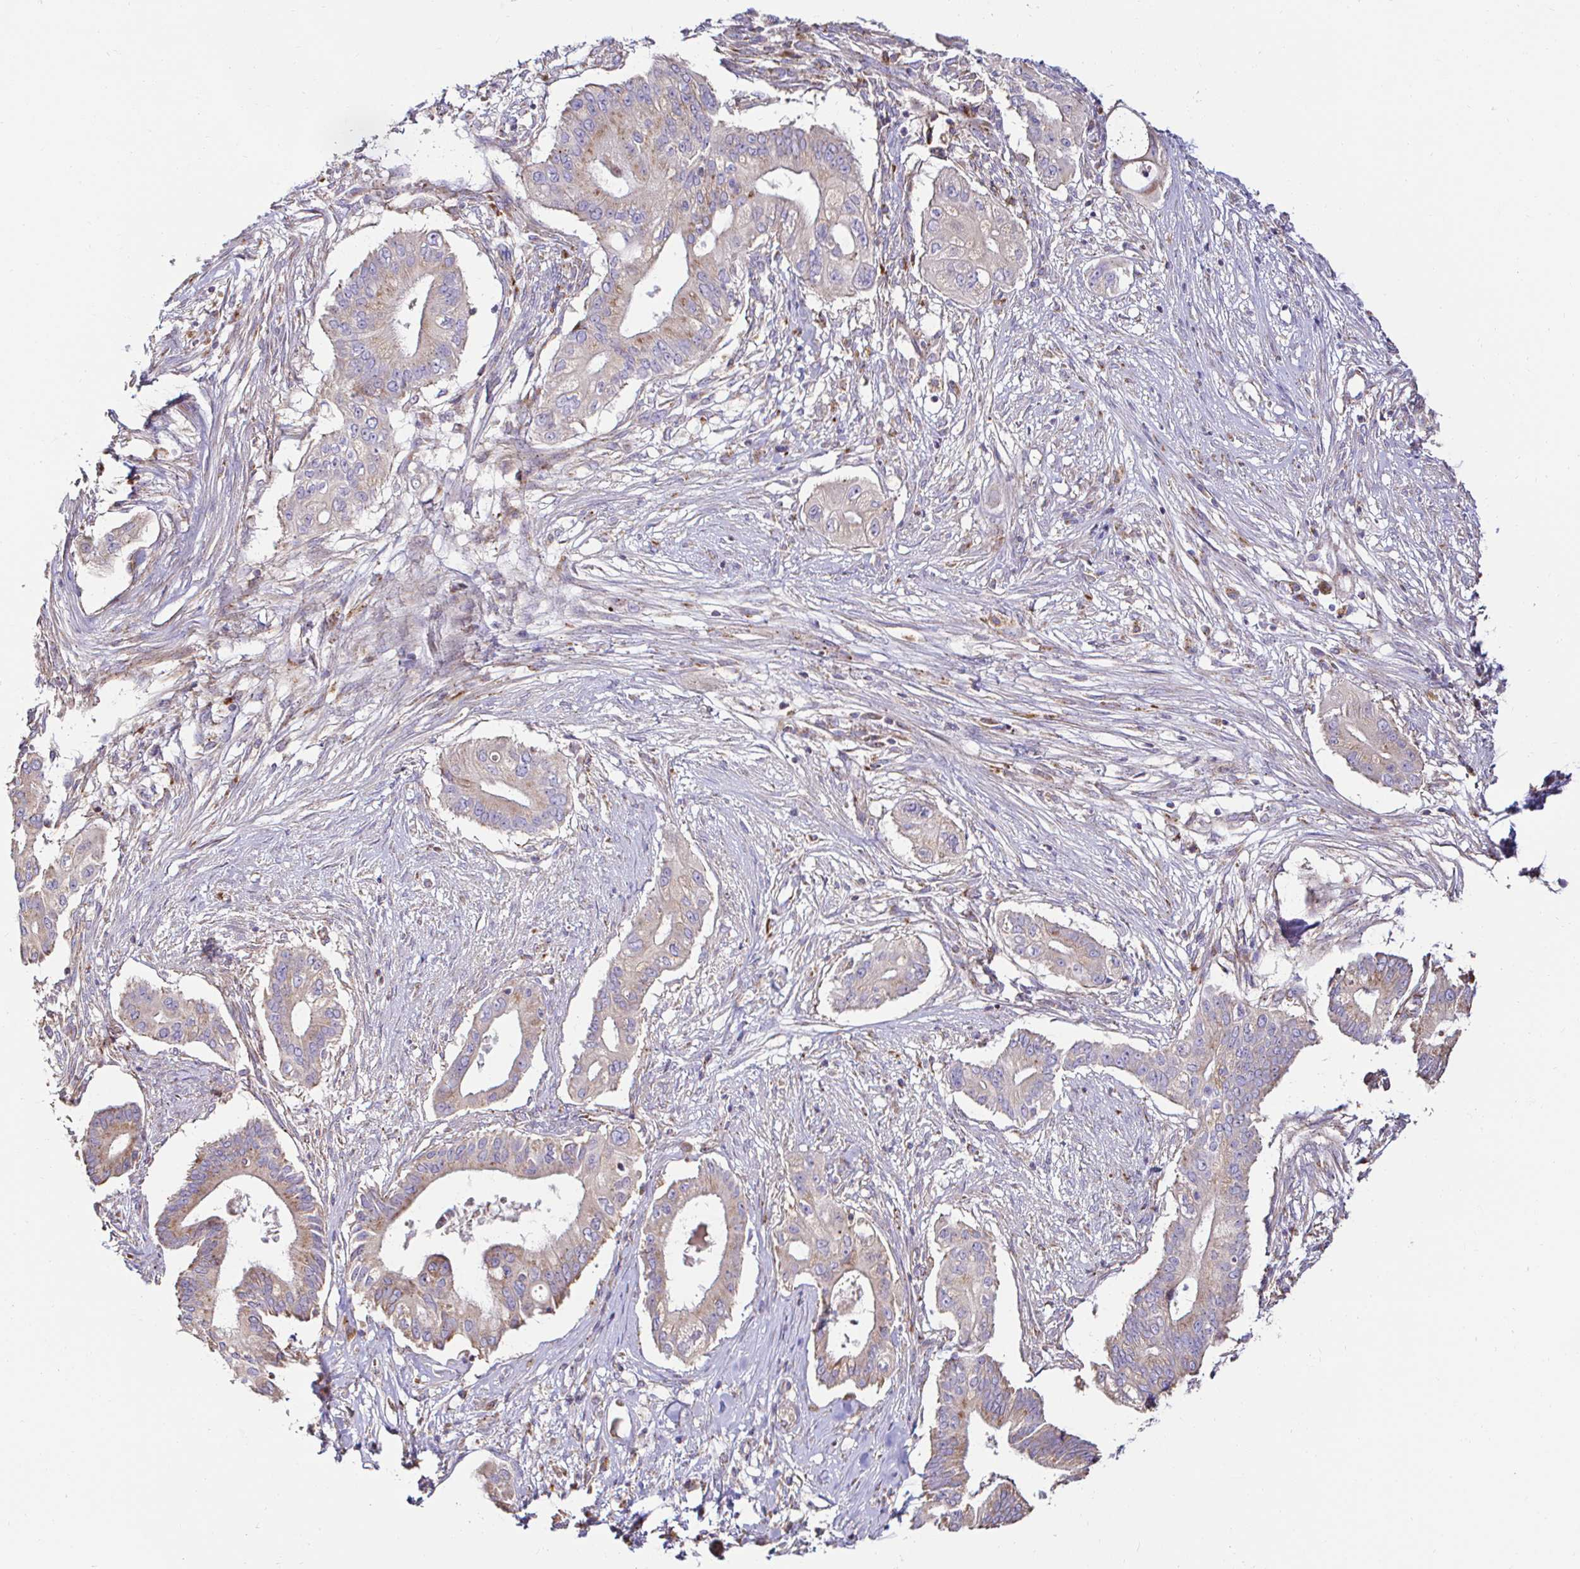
{"staining": {"intensity": "weak", "quantity": "25%-75%", "location": "cytoplasmic/membranous"}, "tissue": "pancreatic cancer", "cell_type": "Tumor cells", "image_type": "cancer", "snomed": [{"axis": "morphology", "description": "Adenocarcinoma, NOS"}, {"axis": "topography", "description": "Pancreas"}], "caption": "Weak cytoplasmic/membranous protein staining is appreciated in approximately 25%-75% of tumor cells in adenocarcinoma (pancreatic). Ihc stains the protein of interest in brown and the nuclei are stained blue.", "gene": "GALNS", "patient": {"sex": "female", "age": 68}}